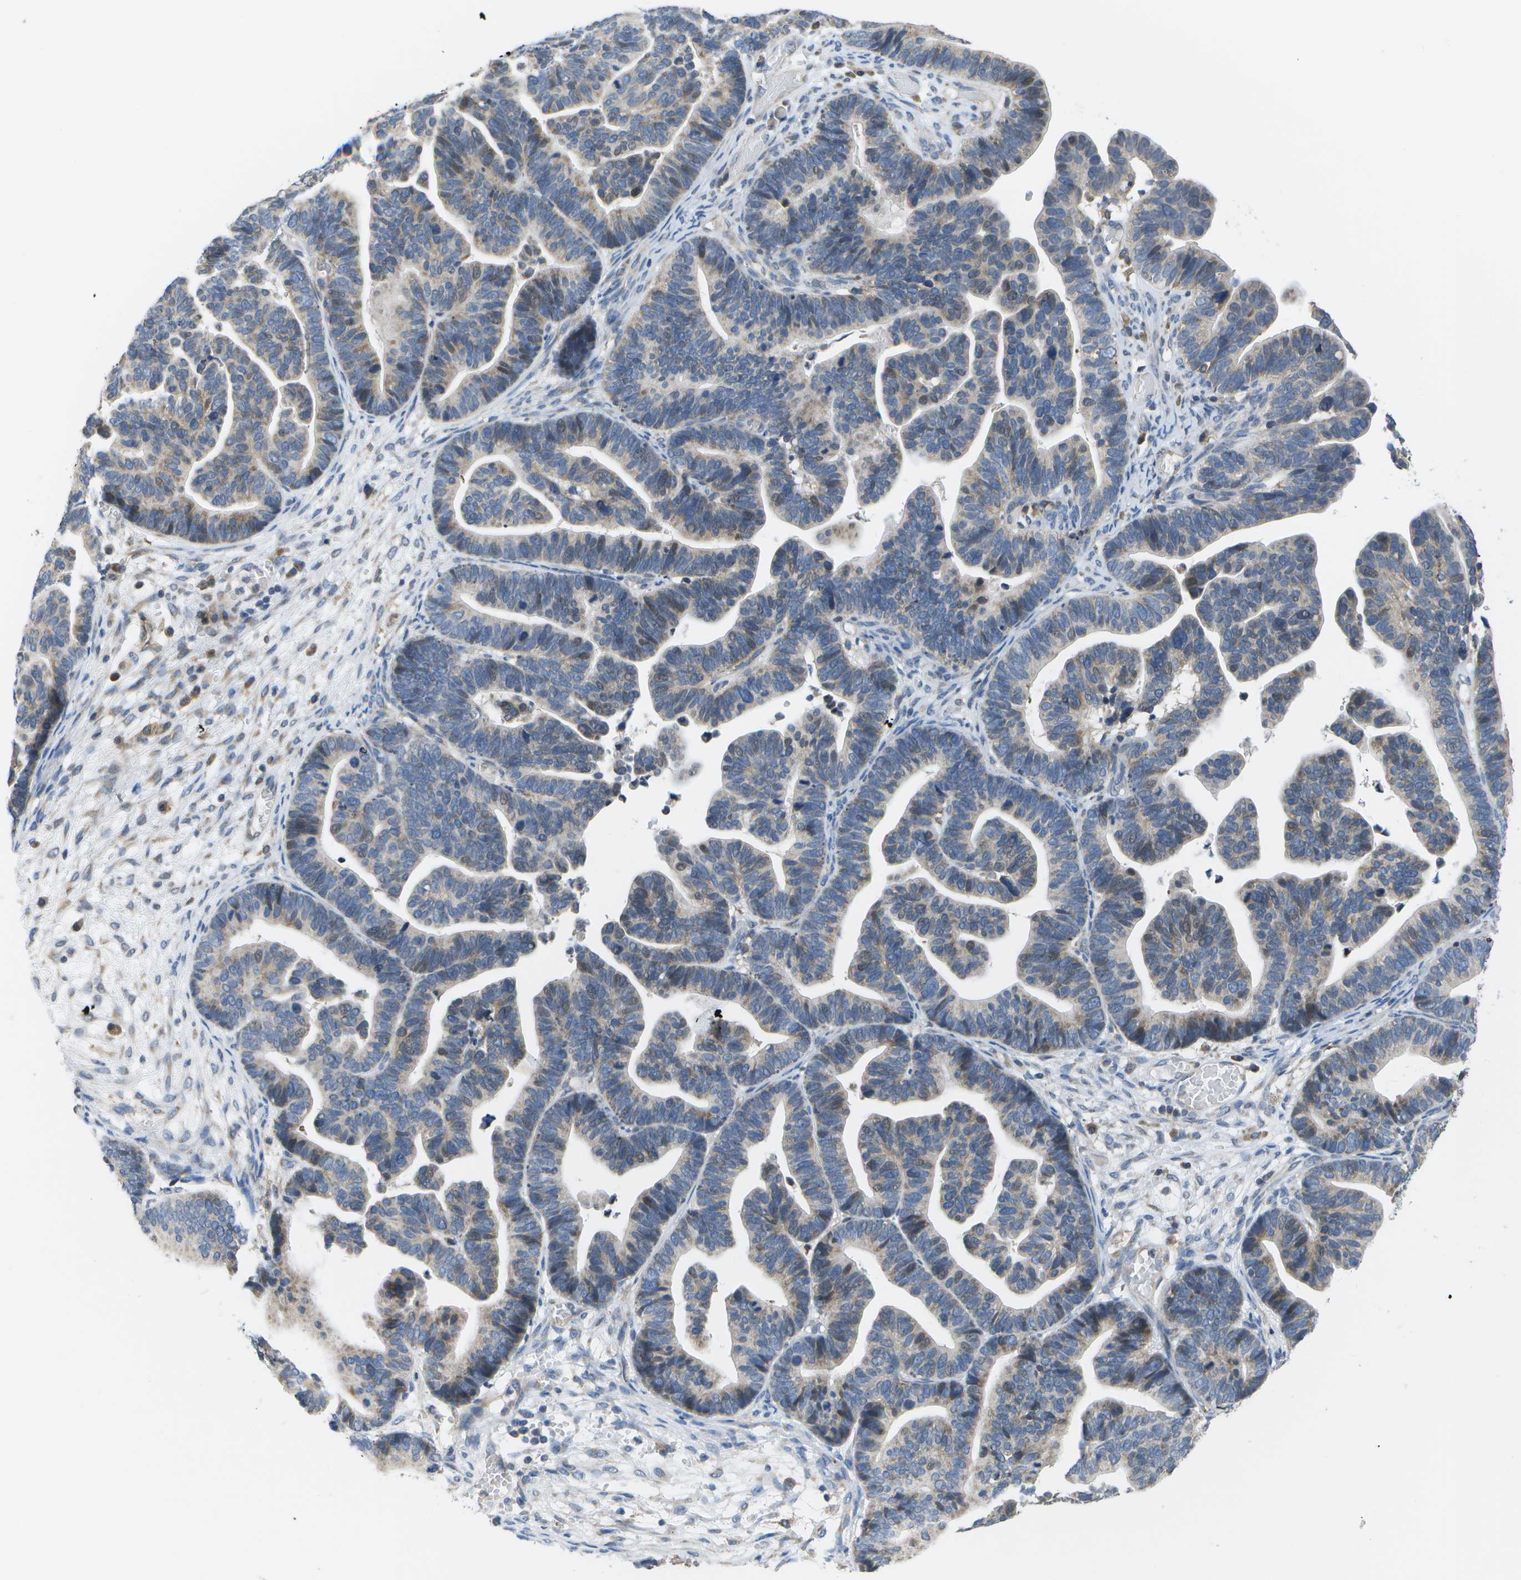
{"staining": {"intensity": "weak", "quantity": "<25%", "location": "cytoplasmic/membranous,nuclear"}, "tissue": "ovarian cancer", "cell_type": "Tumor cells", "image_type": "cancer", "snomed": [{"axis": "morphology", "description": "Cystadenocarcinoma, serous, NOS"}, {"axis": "topography", "description": "Ovary"}], "caption": "DAB (3,3'-diaminobenzidine) immunohistochemical staining of ovarian cancer (serous cystadenocarcinoma) exhibits no significant staining in tumor cells.", "gene": "HADHA", "patient": {"sex": "female", "age": 56}}